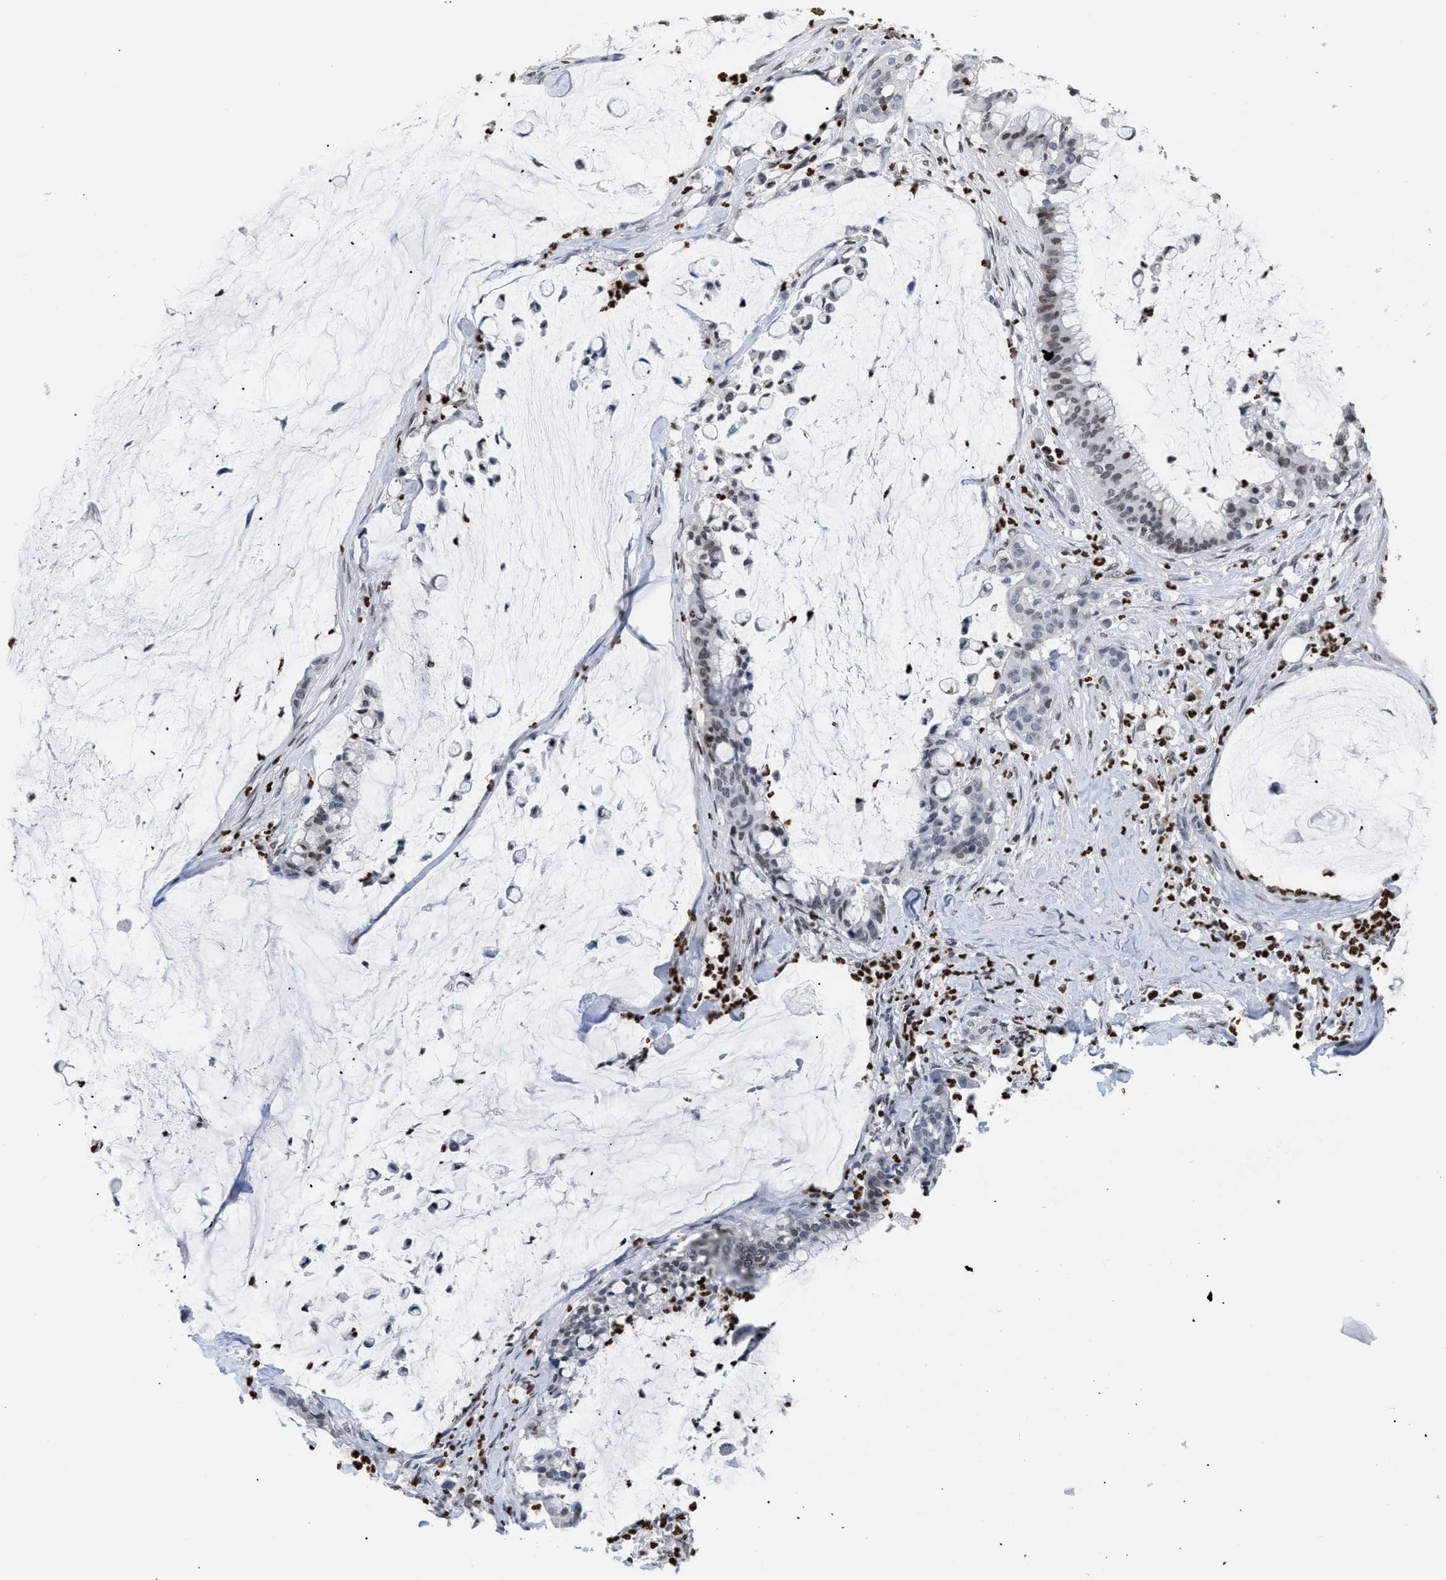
{"staining": {"intensity": "weak", "quantity": ">75%", "location": "nuclear"}, "tissue": "pancreatic cancer", "cell_type": "Tumor cells", "image_type": "cancer", "snomed": [{"axis": "morphology", "description": "Adenocarcinoma, NOS"}, {"axis": "topography", "description": "Pancreas"}], "caption": "IHC of human adenocarcinoma (pancreatic) displays low levels of weak nuclear expression in about >75% of tumor cells.", "gene": "HMGN2", "patient": {"sex": "male", "age": 41}}